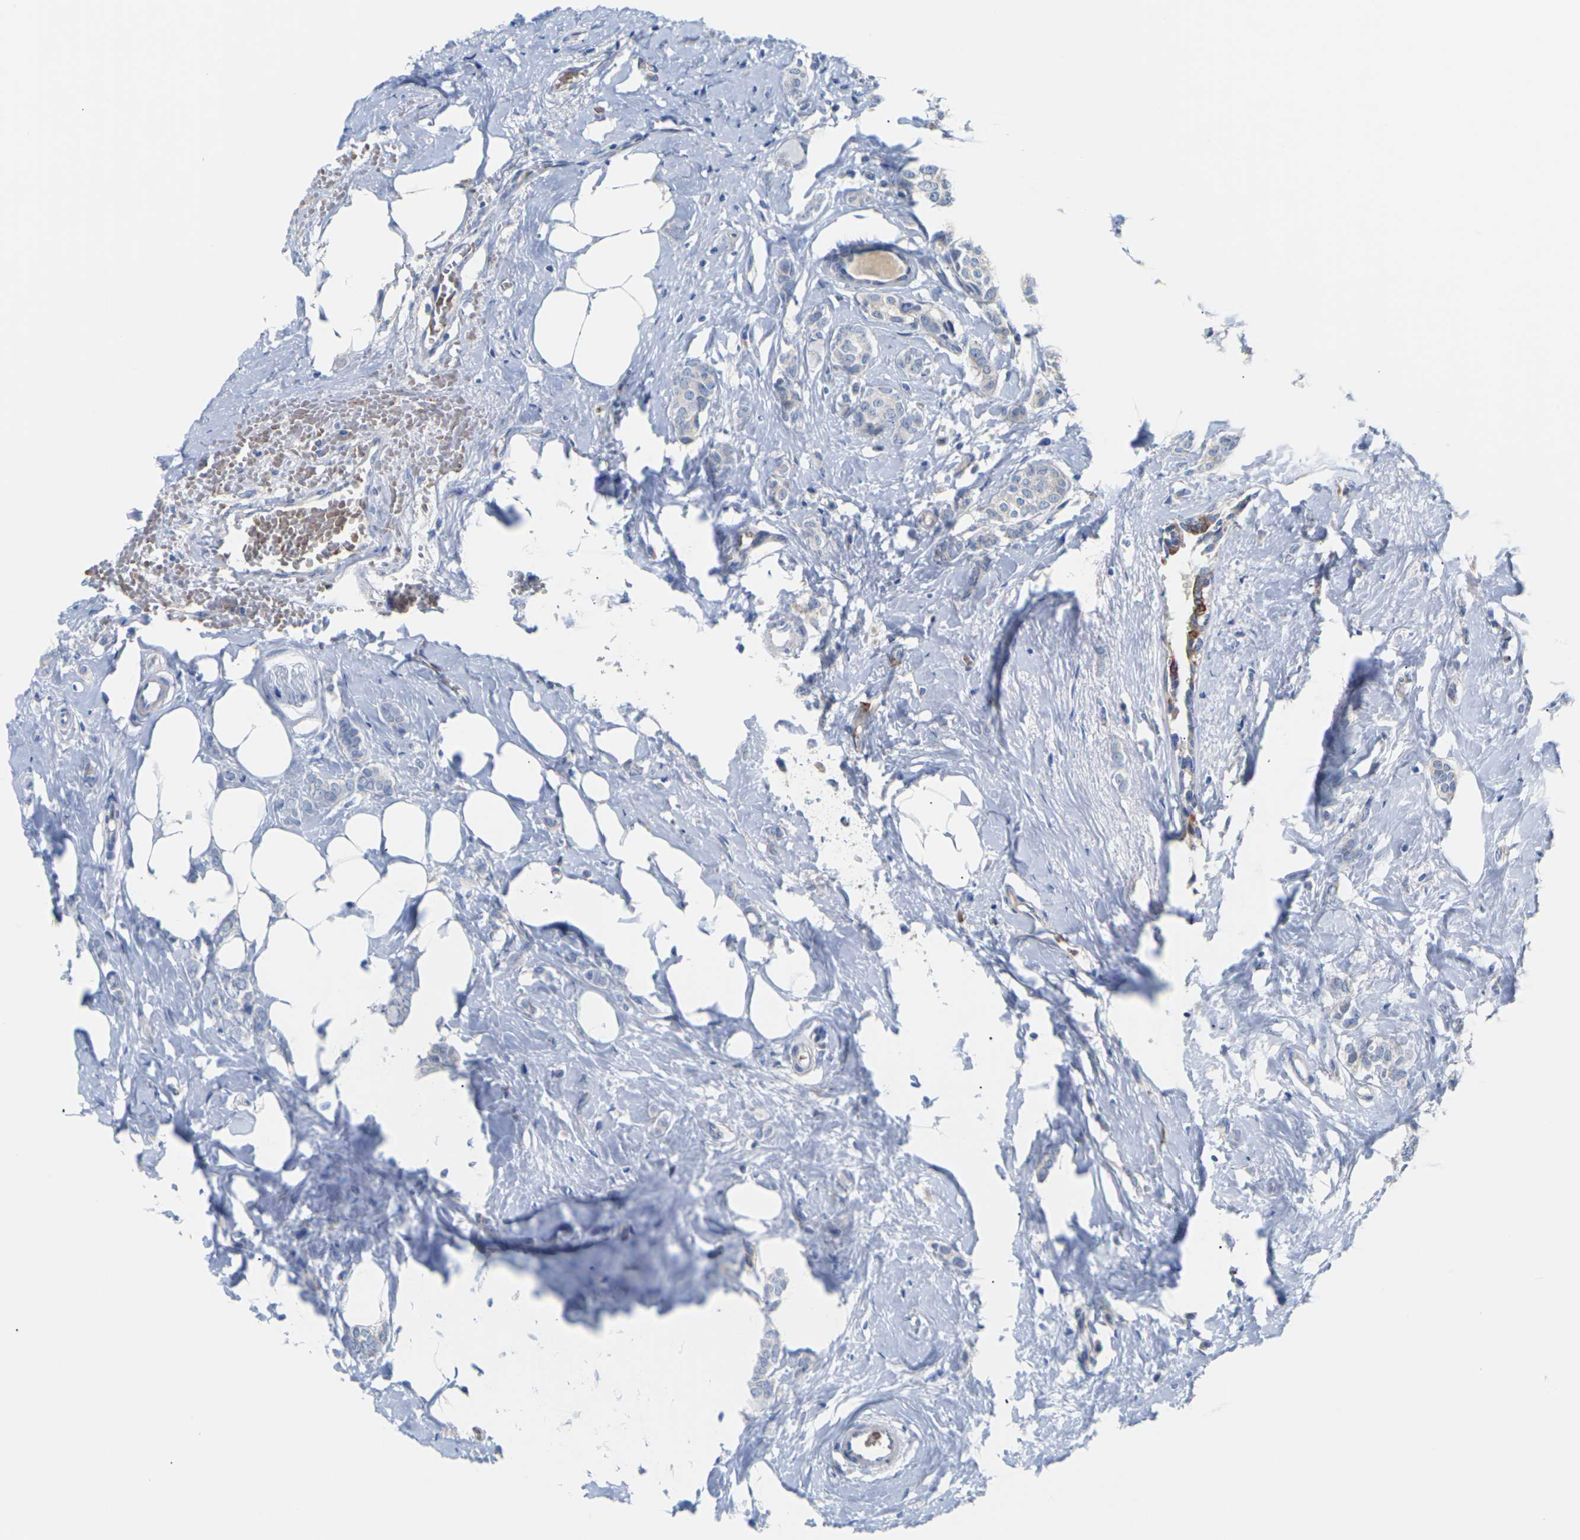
{"staining": {"intensity": "negative", "quantity": "none", "location": "none"}, "tissue": "breast cancer", "cell_type": "Tumor cells", "image_type": "cancer", "snomed": [{"axis": "morphology", "description": "Lobular carcinoma"}, {"axis": "topography", "description": "Breast"}], "caption": "DAB (3,3'-diaminobenzidine) immunohistochemical staining of human breast lobular carcinoma exhibits no significant staining in tumor cells.", "gene": "TMCO4", "patient": {"sex": "female", "age": 60}}